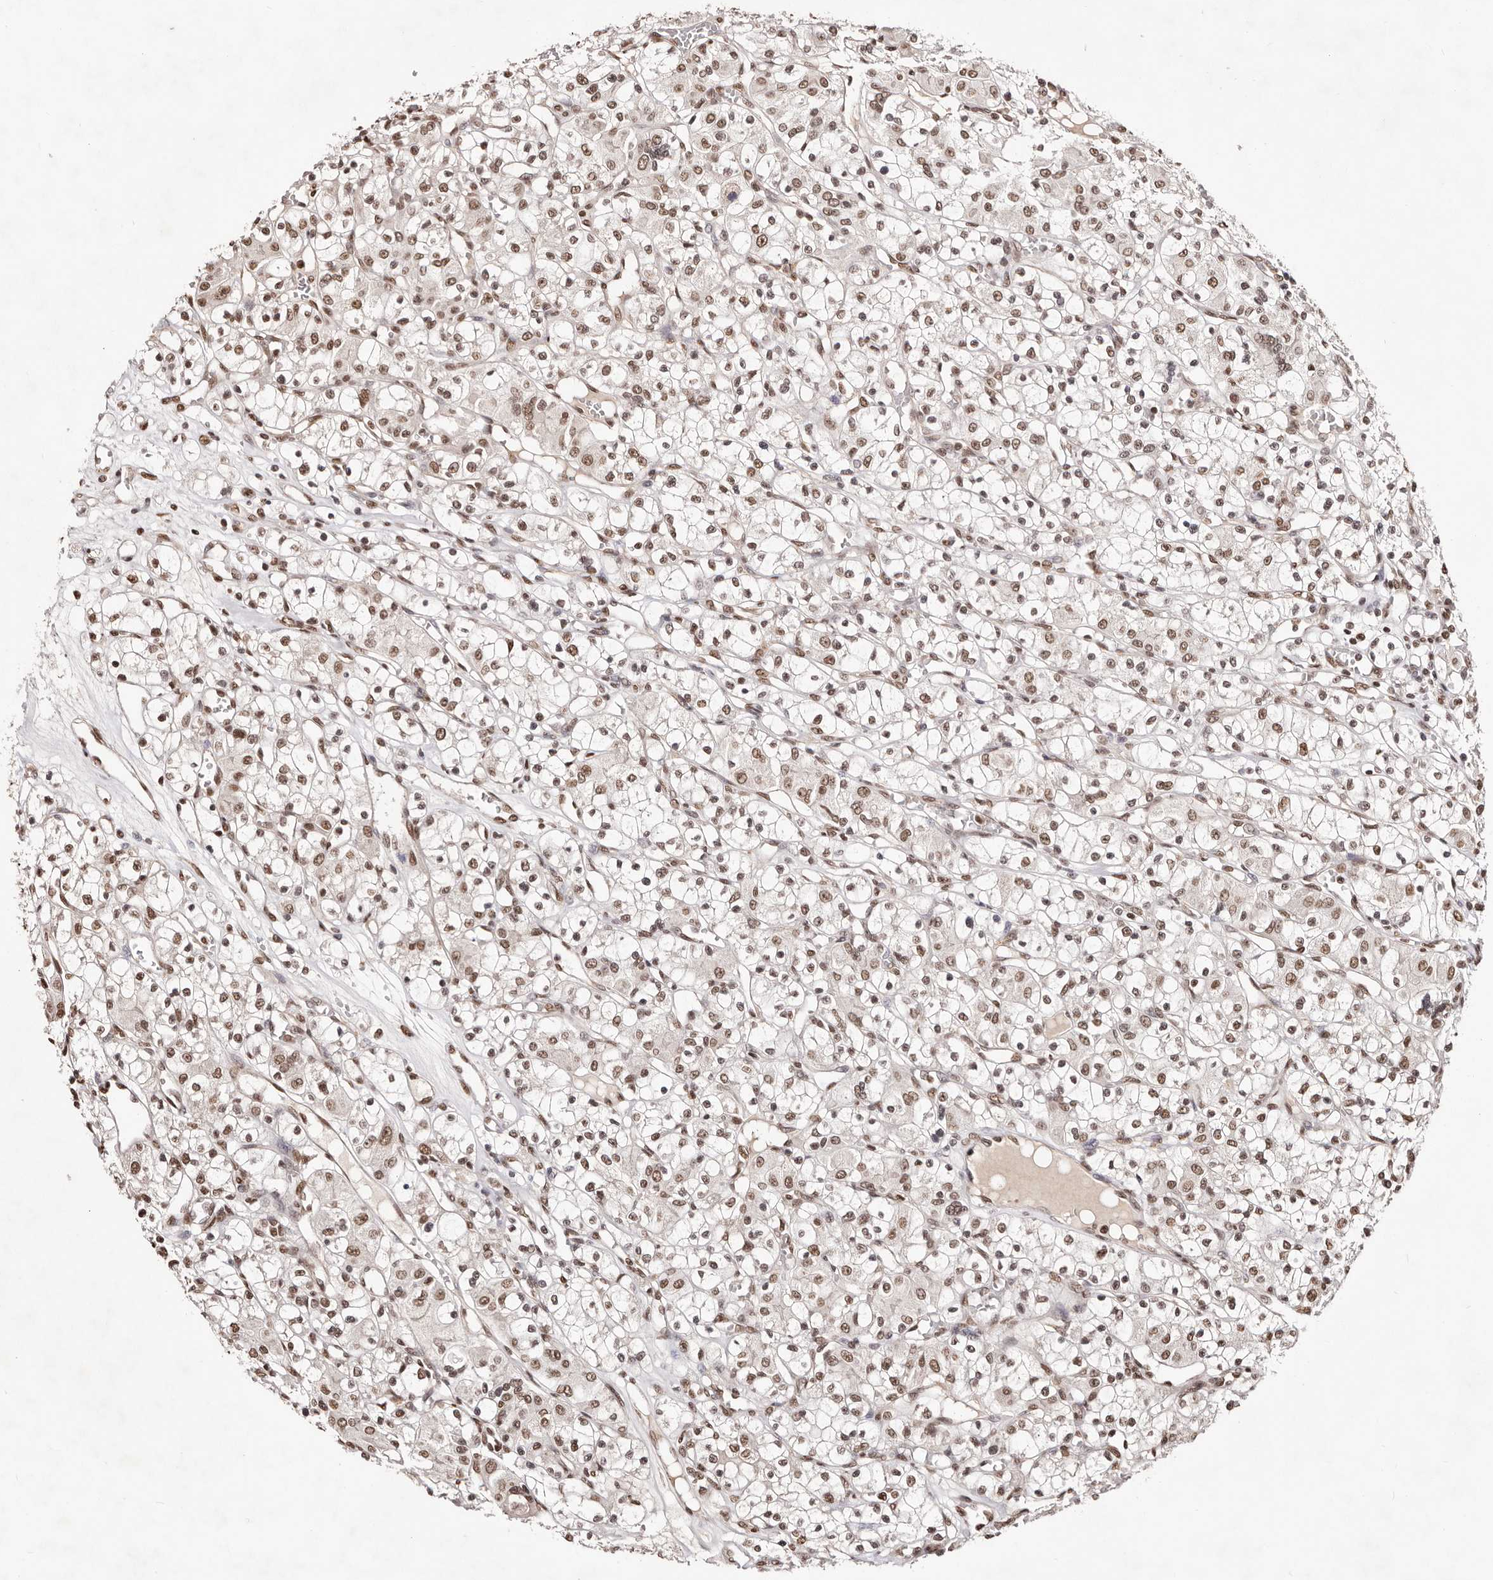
{"staining": {"intensity": "moderate", "quantity": ">75%", "location": "nuclear"}, "tissue": "renal cancer", "cell_type": "Tumor cells", "image_type": "cancer", "snomed": [{"axis": "morphology", "description": "Adenocarcinoma, NOS"}, {"axis": "topography", "description": "Kidney"}], "caption": "Protein expression analysis of human renal adenocarcinoma reveals moderate nuclear positivity in about >75% of tumor cells.", "gene": "BICRAL", "patient": {"sex": "female", "age": 59}}